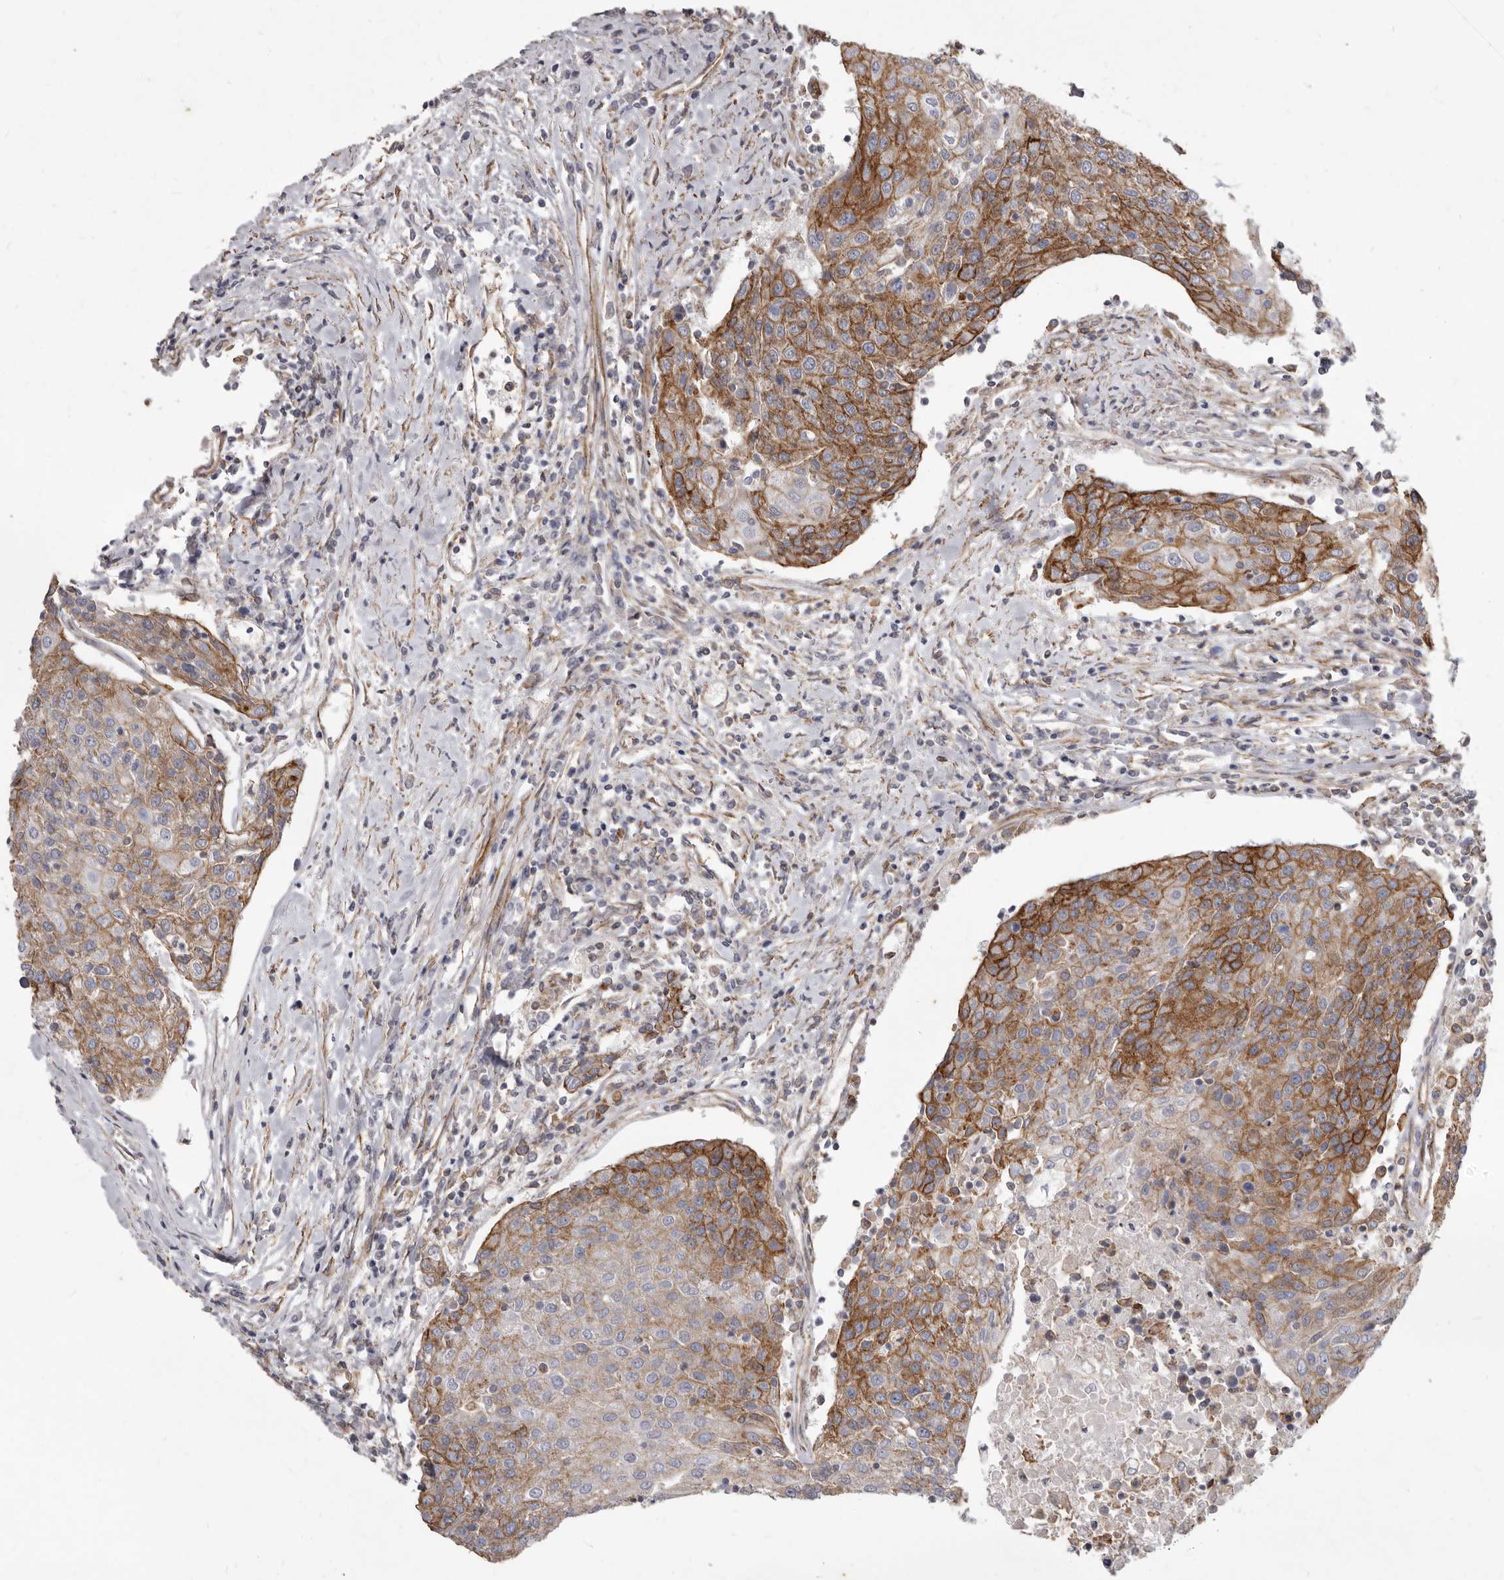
{"staining": {"intensity": "moderate", "quantity": ">75%", "location": "cytoplasmic/membranous"}, "tissue": "urothelial cancer", "cell_type": "Tumor cells", "image_type": "cancer", "snomed": [{"axis": "morphology", "description": "Urothelial carcinoma, High grade"}, {"axis": "topography", "description": "Urinary bladder"}], "caption": "There is medium levels of moderate cytoplasmic/membranous staining in tumor cells of urothelial carcinoma (high-grade), as demonstrated by immunohistochemical staining (brown color).", "gene": "P2RX6", "patient": {"sex": "female", "age": 85}}